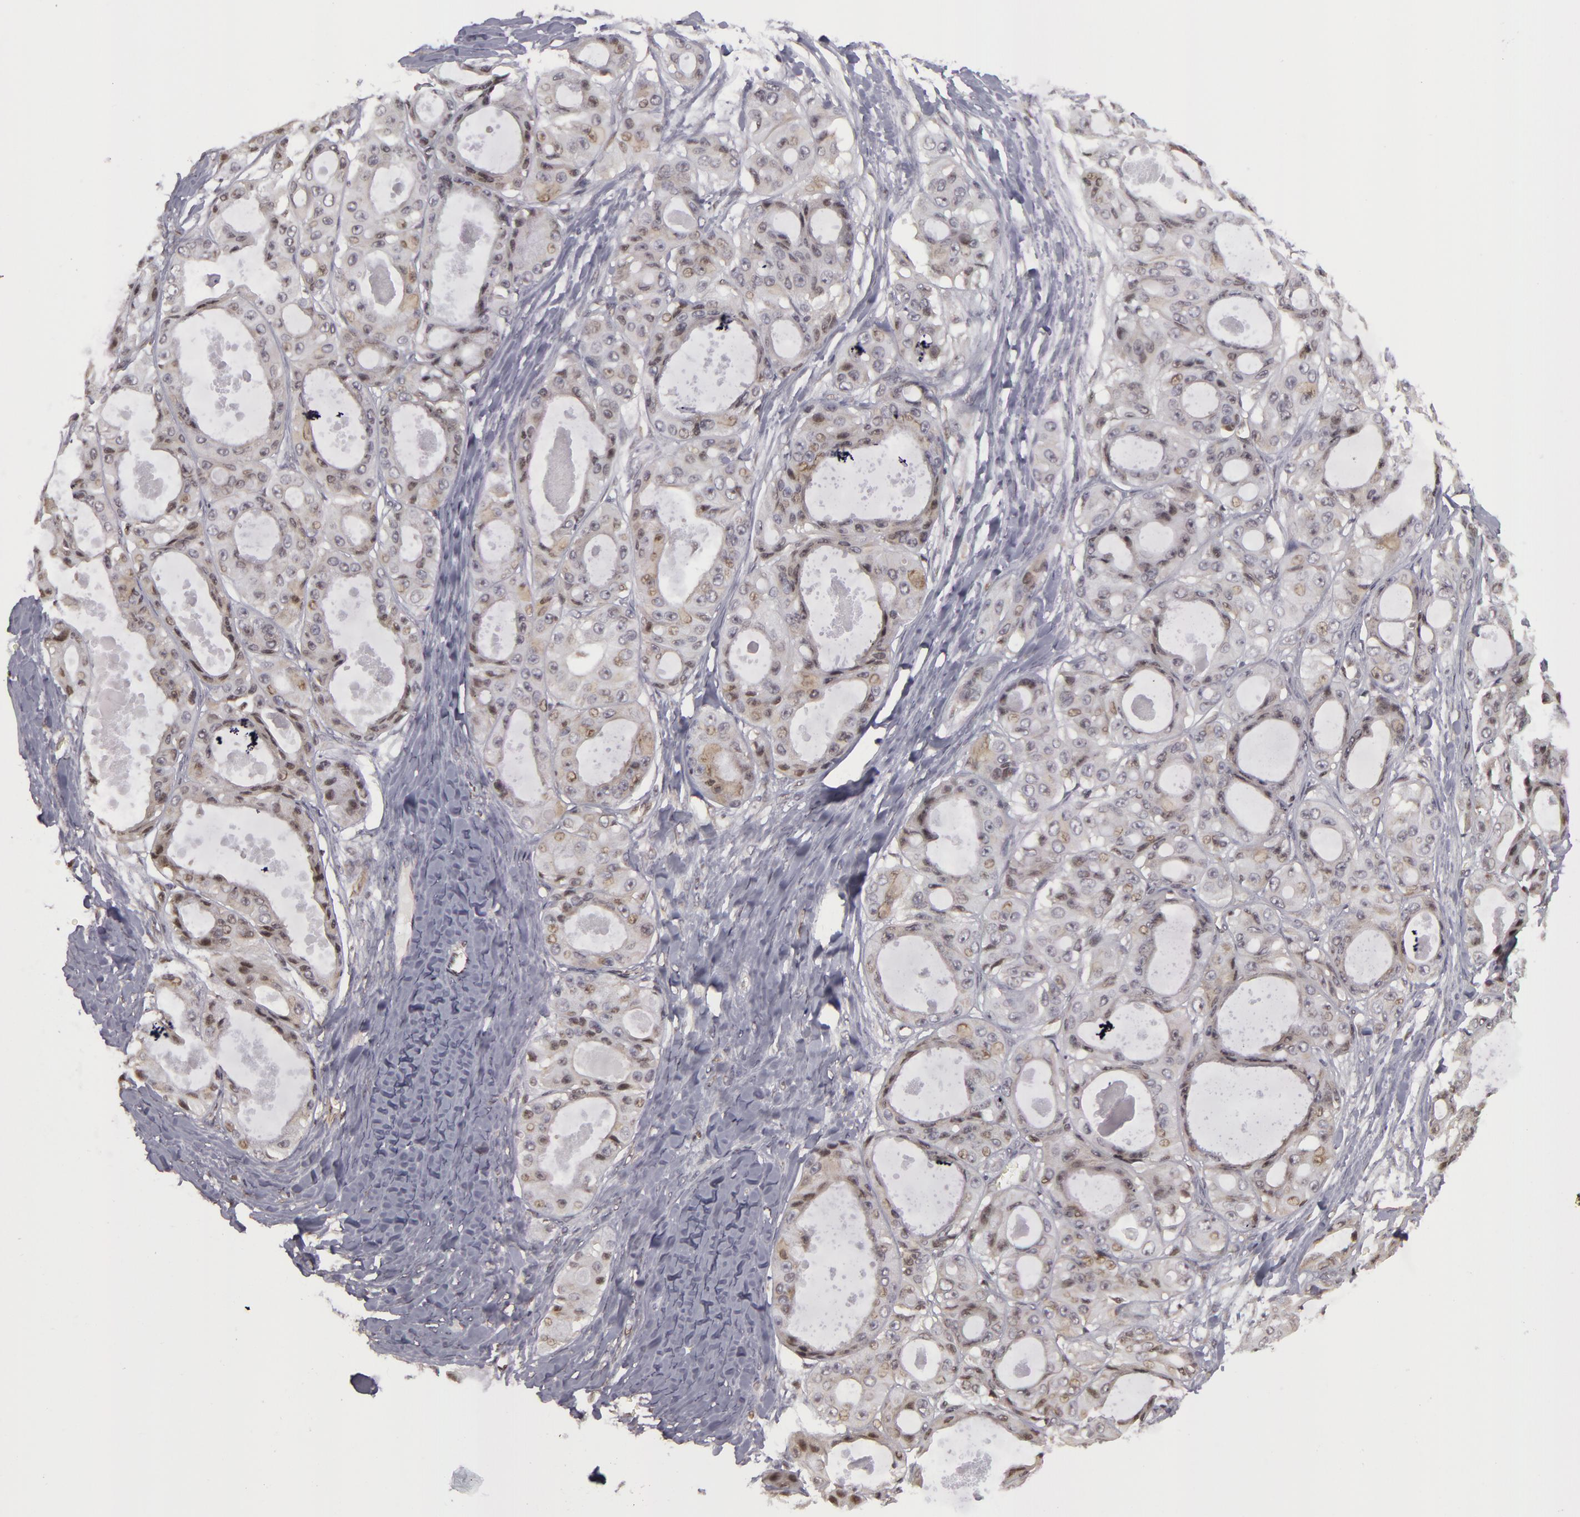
{"staining": {"intensity": "weak", "quantity": "<25%", "location": "nuclear"}, "tissue": "ovarian cancer", "cell_type": "Tumor cells", "image_type": "cancer", "snomed": [{"axis": "morphology", "description": "Carcinoma, endometroid"}, {"axis": "topography", "description": "Ovary"}], "caption": "DAB immunohistochemical staining of endometroid carcinoma (ovarian) shows no significant expression in tumor cells. (DAB (3,3'-diaminobenzidine) immunohistochemistry (IHC) with hematoxylin counter stain).", "gene": "ZNF133", "patient": {"sex": "female", "age": 61}}